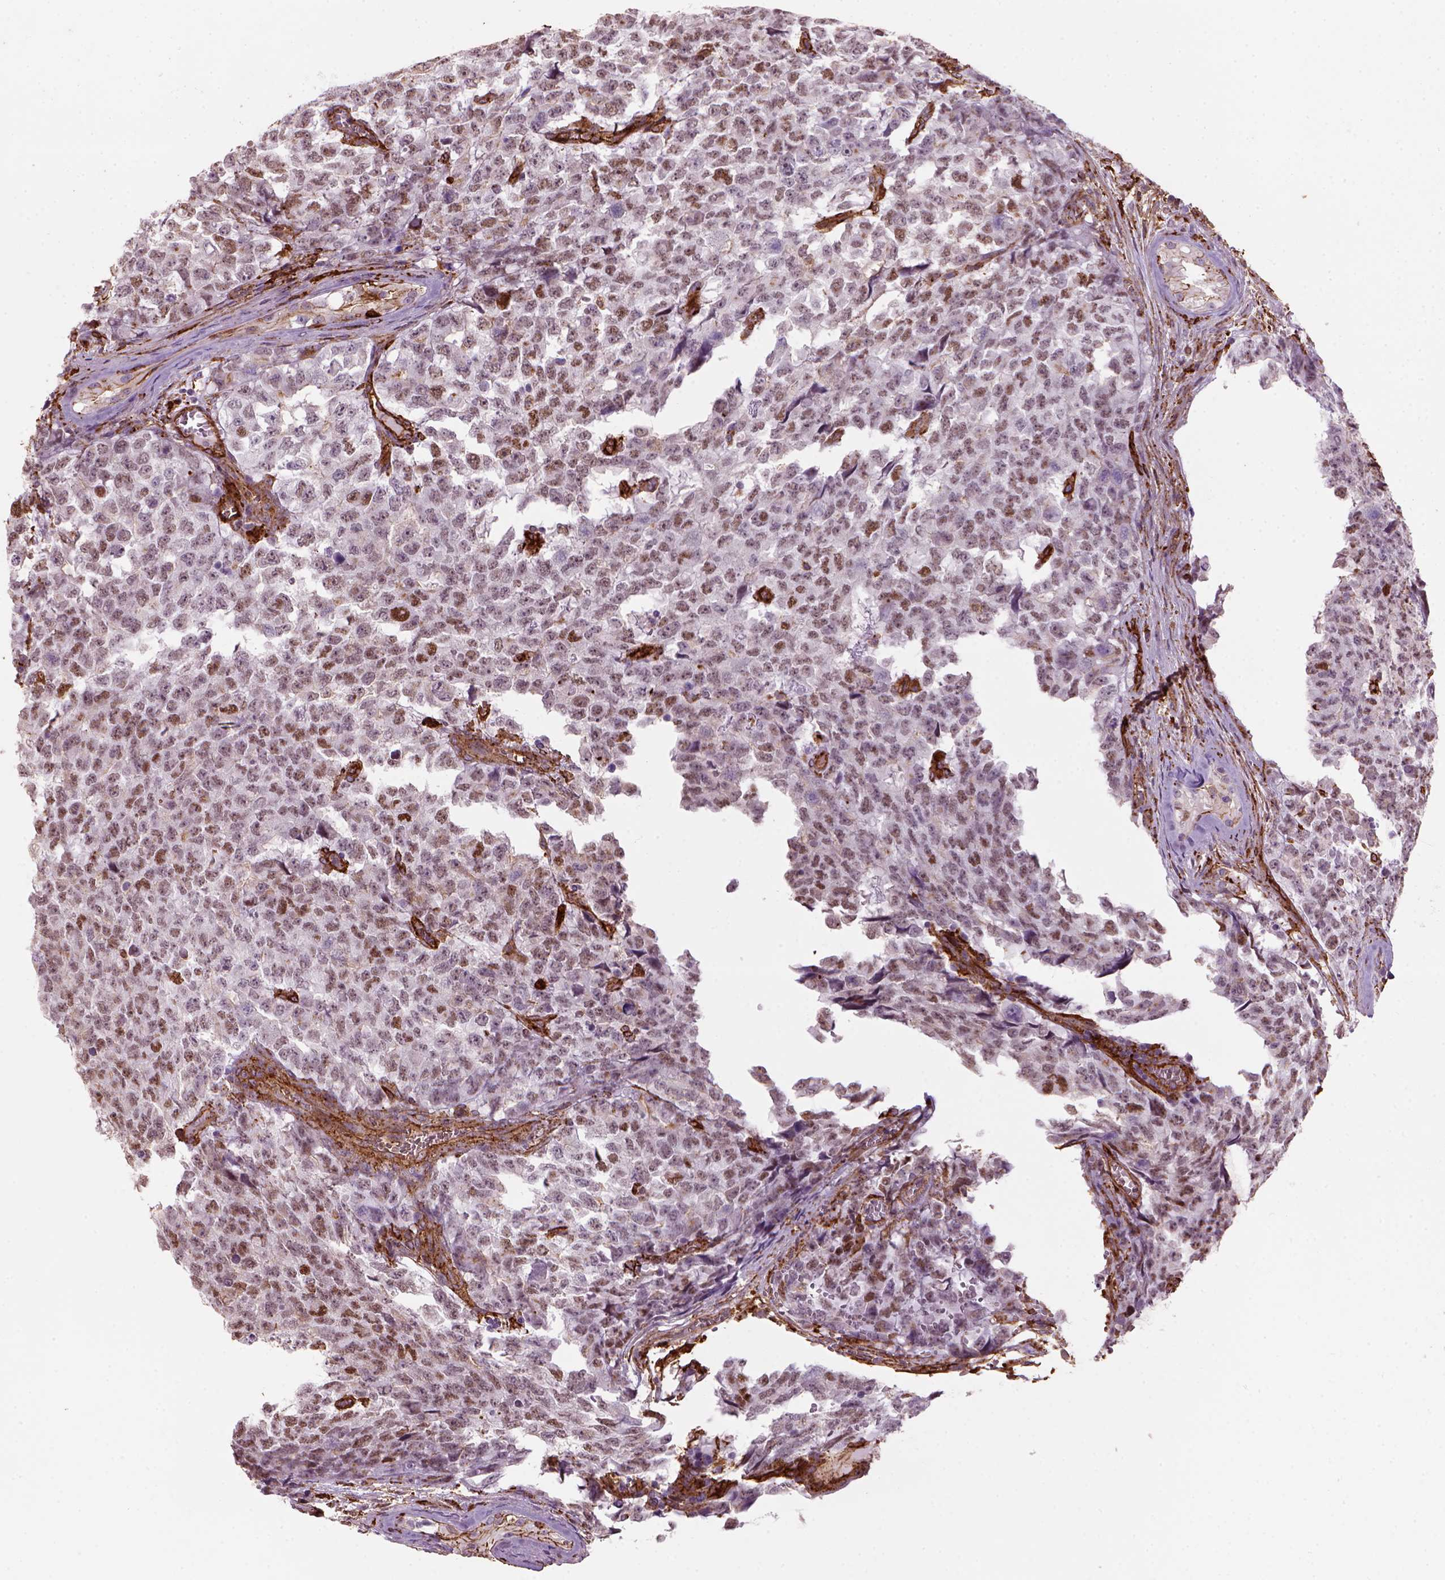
{"staining": {"intensity": "moderate", "quantity": "25%-75%", "location": "nuclear"}, "tissue": "testis cancer", "cell_type": "Tumor cells", "image_type": "cancer", "snomed": [{"axis": "morphology", "description": "Carcinoma, Embryonal, NOS"}, {"axis": "topography", "description": "Testis"}], "caption": "Immunohistochemical staining of embryonal carcinoma (testis) shows medium levels of moderate nuclear protein expression in about 25%-75% of tumor cells. (Stains: DAB (3,3'-diaminobenzidine) in brown, nuclei in blue, Microscopy: brightfield microscopy at high magnification).", "gene": "MARCKS", "patient": {"sex": "male", "age": 23}}